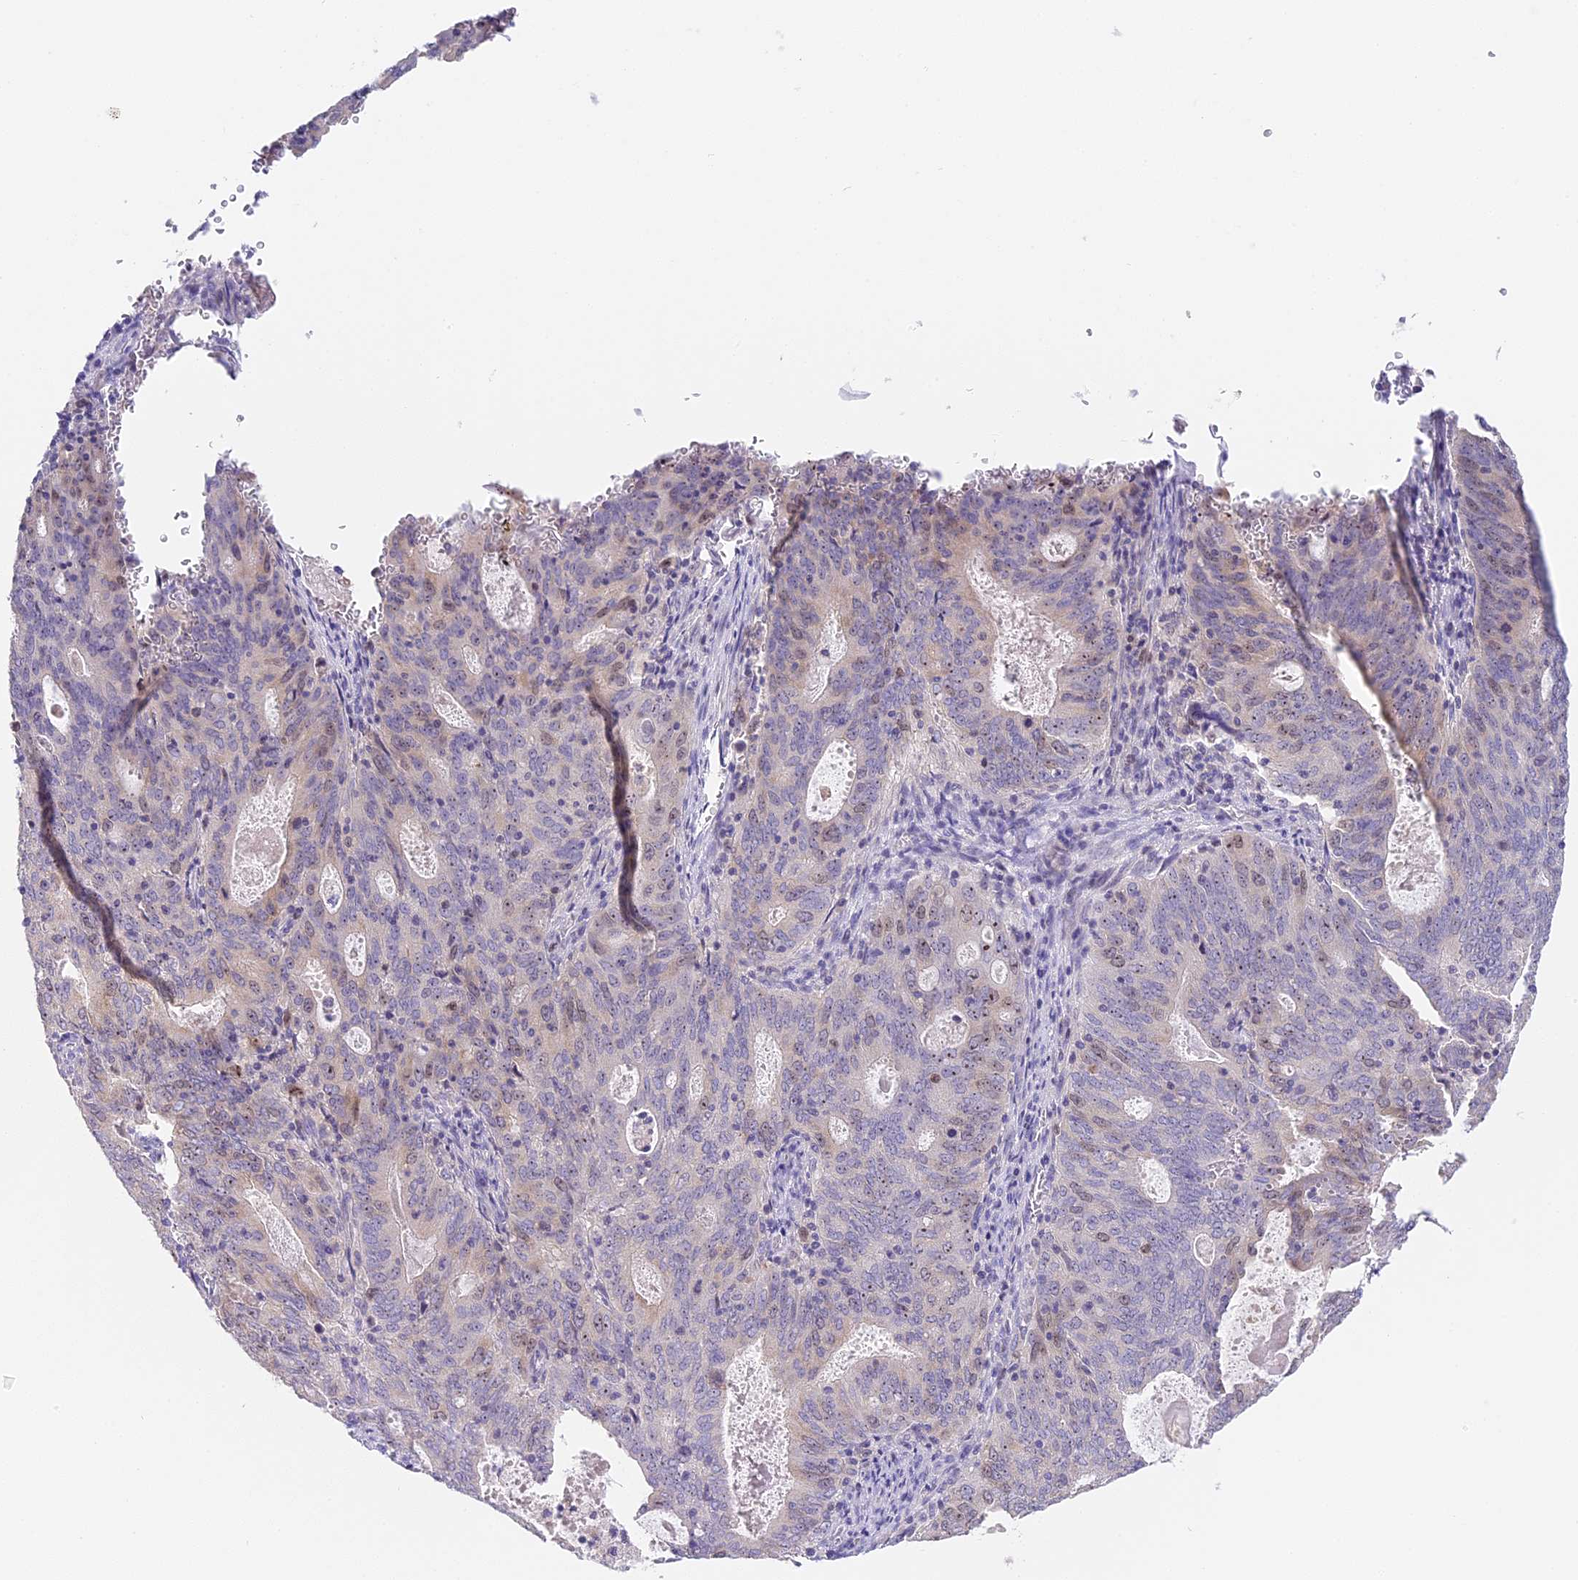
{"staining": {"intensity": "moderate", "quantity": "25%-75%", "location": "nuclear"}, "tissue": "cervical cancer", "cell_type": "Tumor cells", "image_type": "cancer", "snomed": [{"axis": "morphology", "description": "Adenocarcinoma, NOS"}, {"axis": "topography", "description": "Cervix"}], "caption": "An immunohistochemistry photomicrograph of neoplastic tissue is shown. Protein staining in brown shows moderate nuclear positivity in cervical cancer (adenocarcinoma) within tumor cells.", "gene": "RAD51", "patient": {"sex": "female", "age": 44}}